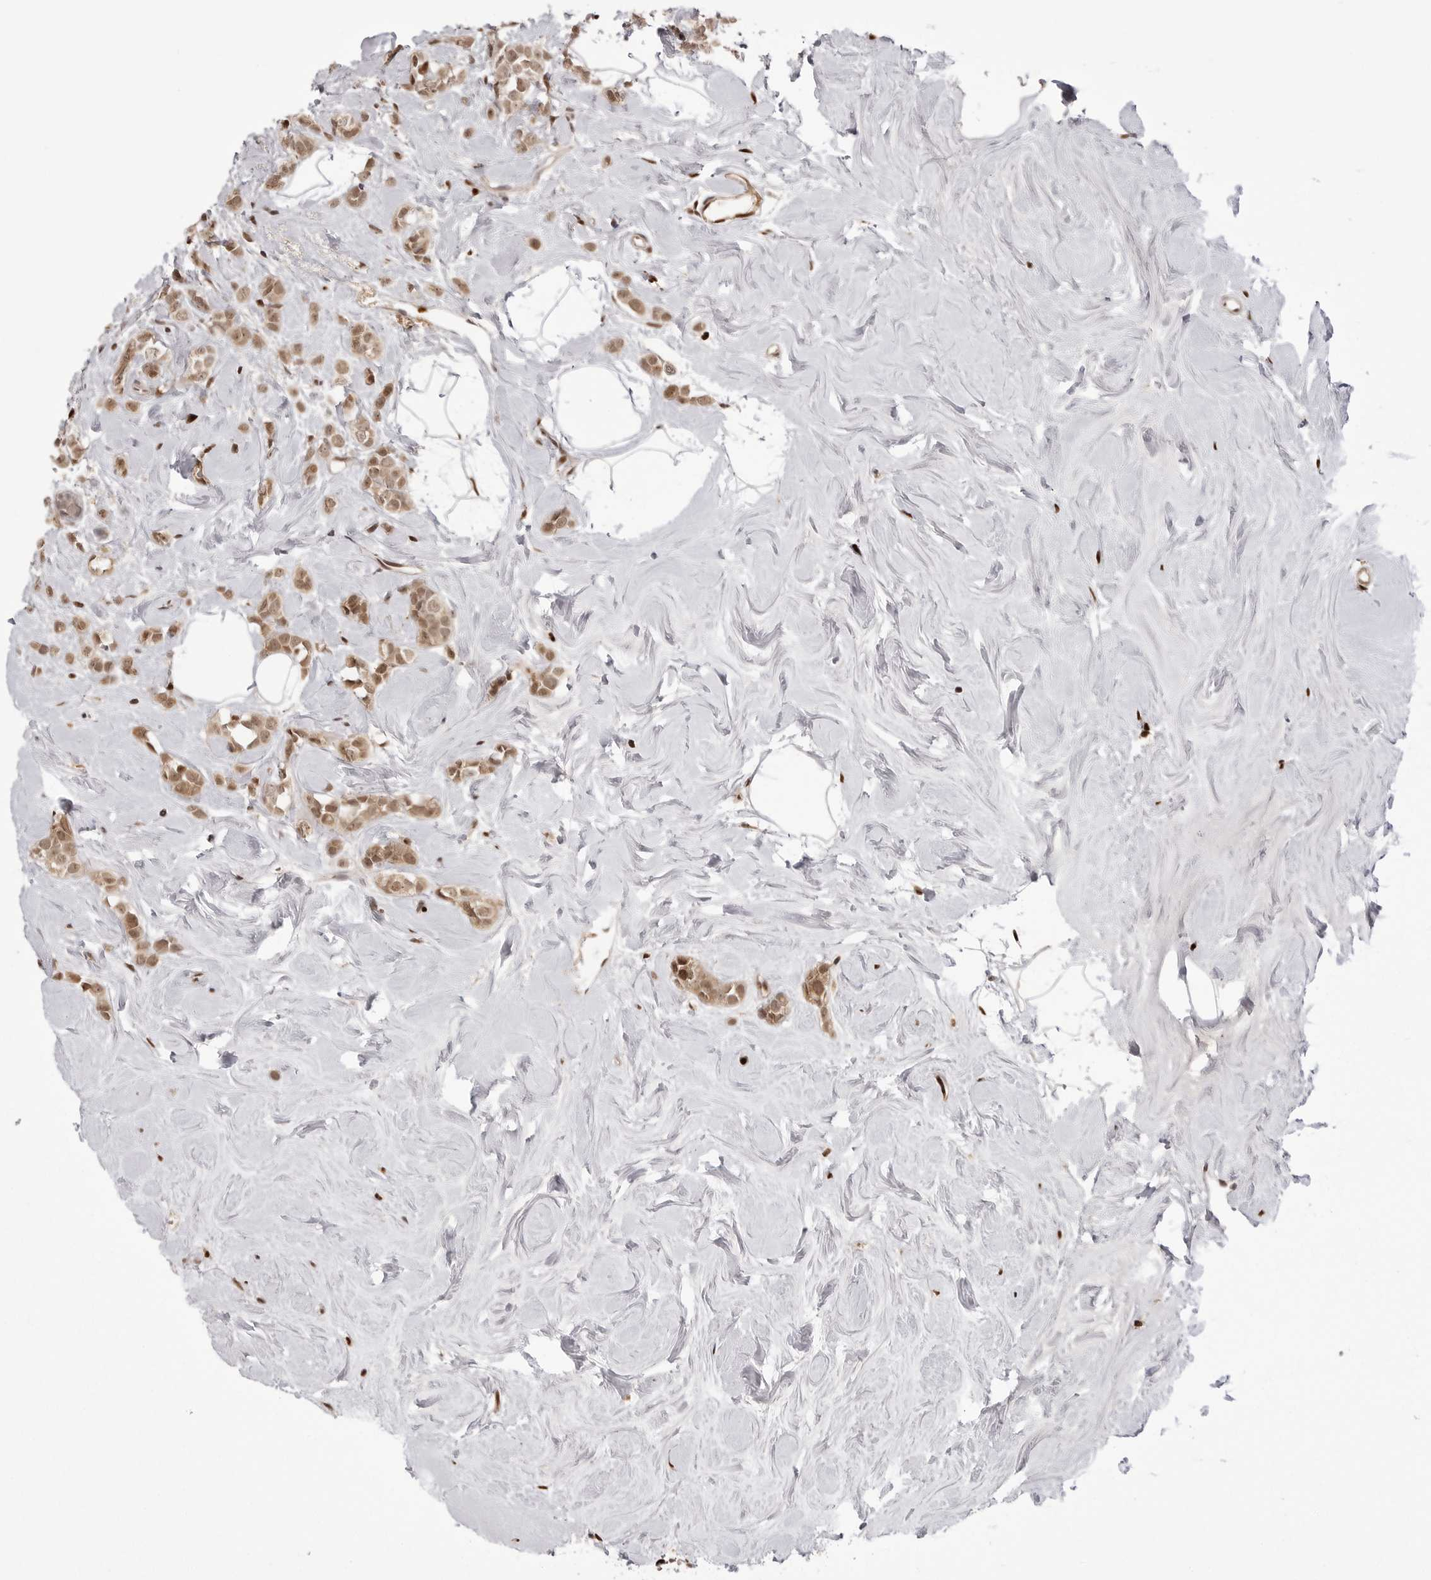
{"staining": {"intensity": "moderate", "quantity": ">75%", "location": "cytoplasmic/membranous,nuclear"}, "tissue": "breast cancer", "cell_type": "Tumor cells", "image_type": "cancer", "snomed": [{"axis": "morphology", "description": "Lobular carcinoma"}, {"axis": "topography", "description": "Breast"}], "caption": "Human breast cancer stained with a protein marker exhibits moderate staining in tumor cells.", "gene": "PTK2B", "patient": {"sex": "female", "age": 47}}